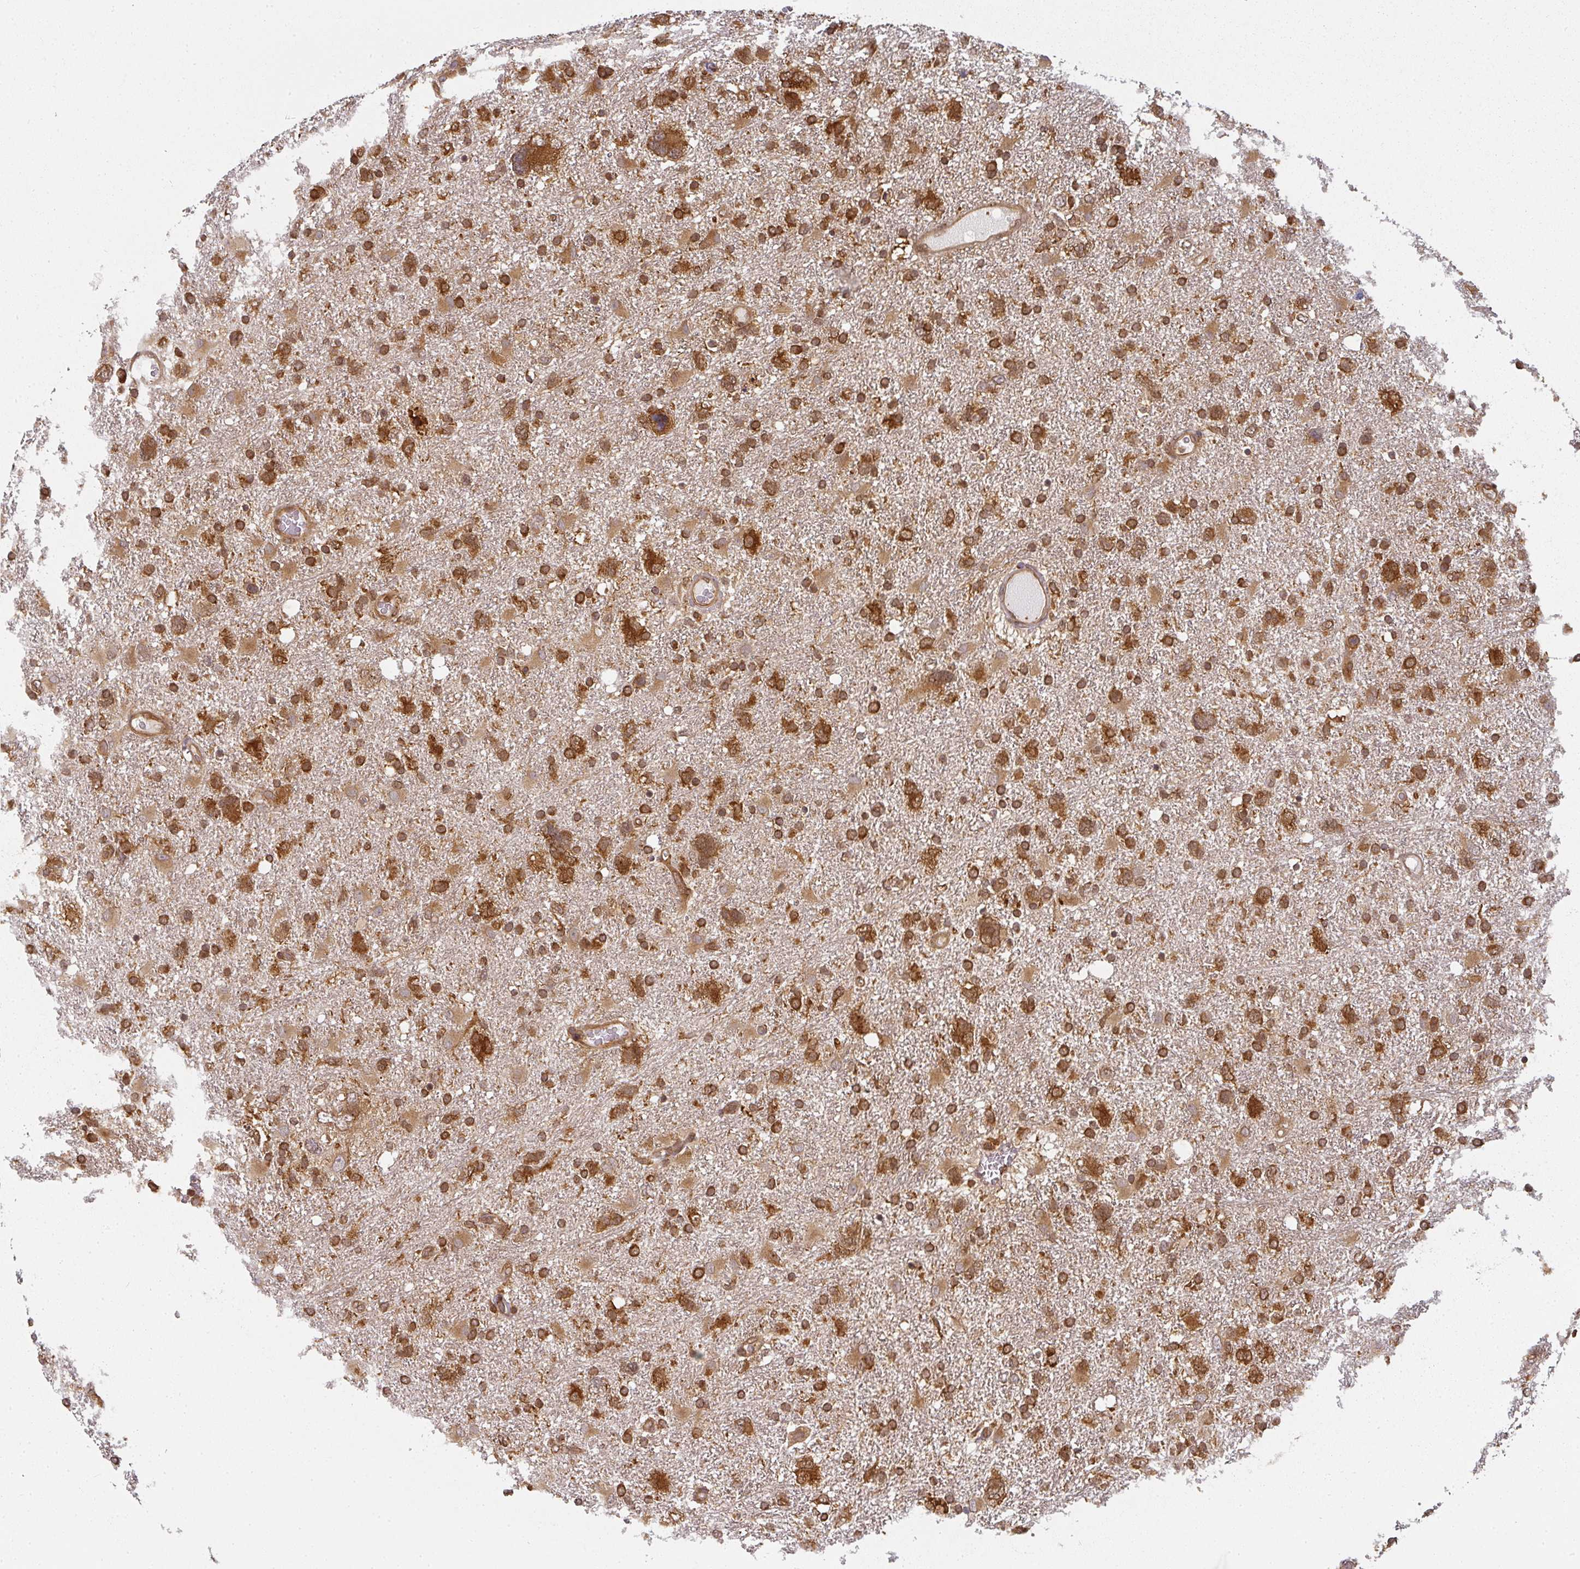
{"staining": {"intensity": "strong", "quantity": ">75%", "location": "cytoplasmic/membranous"}, "tissue": "glioma", "cell_type": "Tumor cells", "image_type": "cancer", "snomed": [{"axis": "morphology", "description": "Glioma, malignant, High grade"}, {"axis": "topography", "description": "Brain"}], "caption": "Tumor cells display high levels of strong cytoplasmic/membranous staining in approximately >75% of cells in malignant high-grade glioma.", "gene": "PPP6R3", "patient": {"sex": "male", "age": 61}}